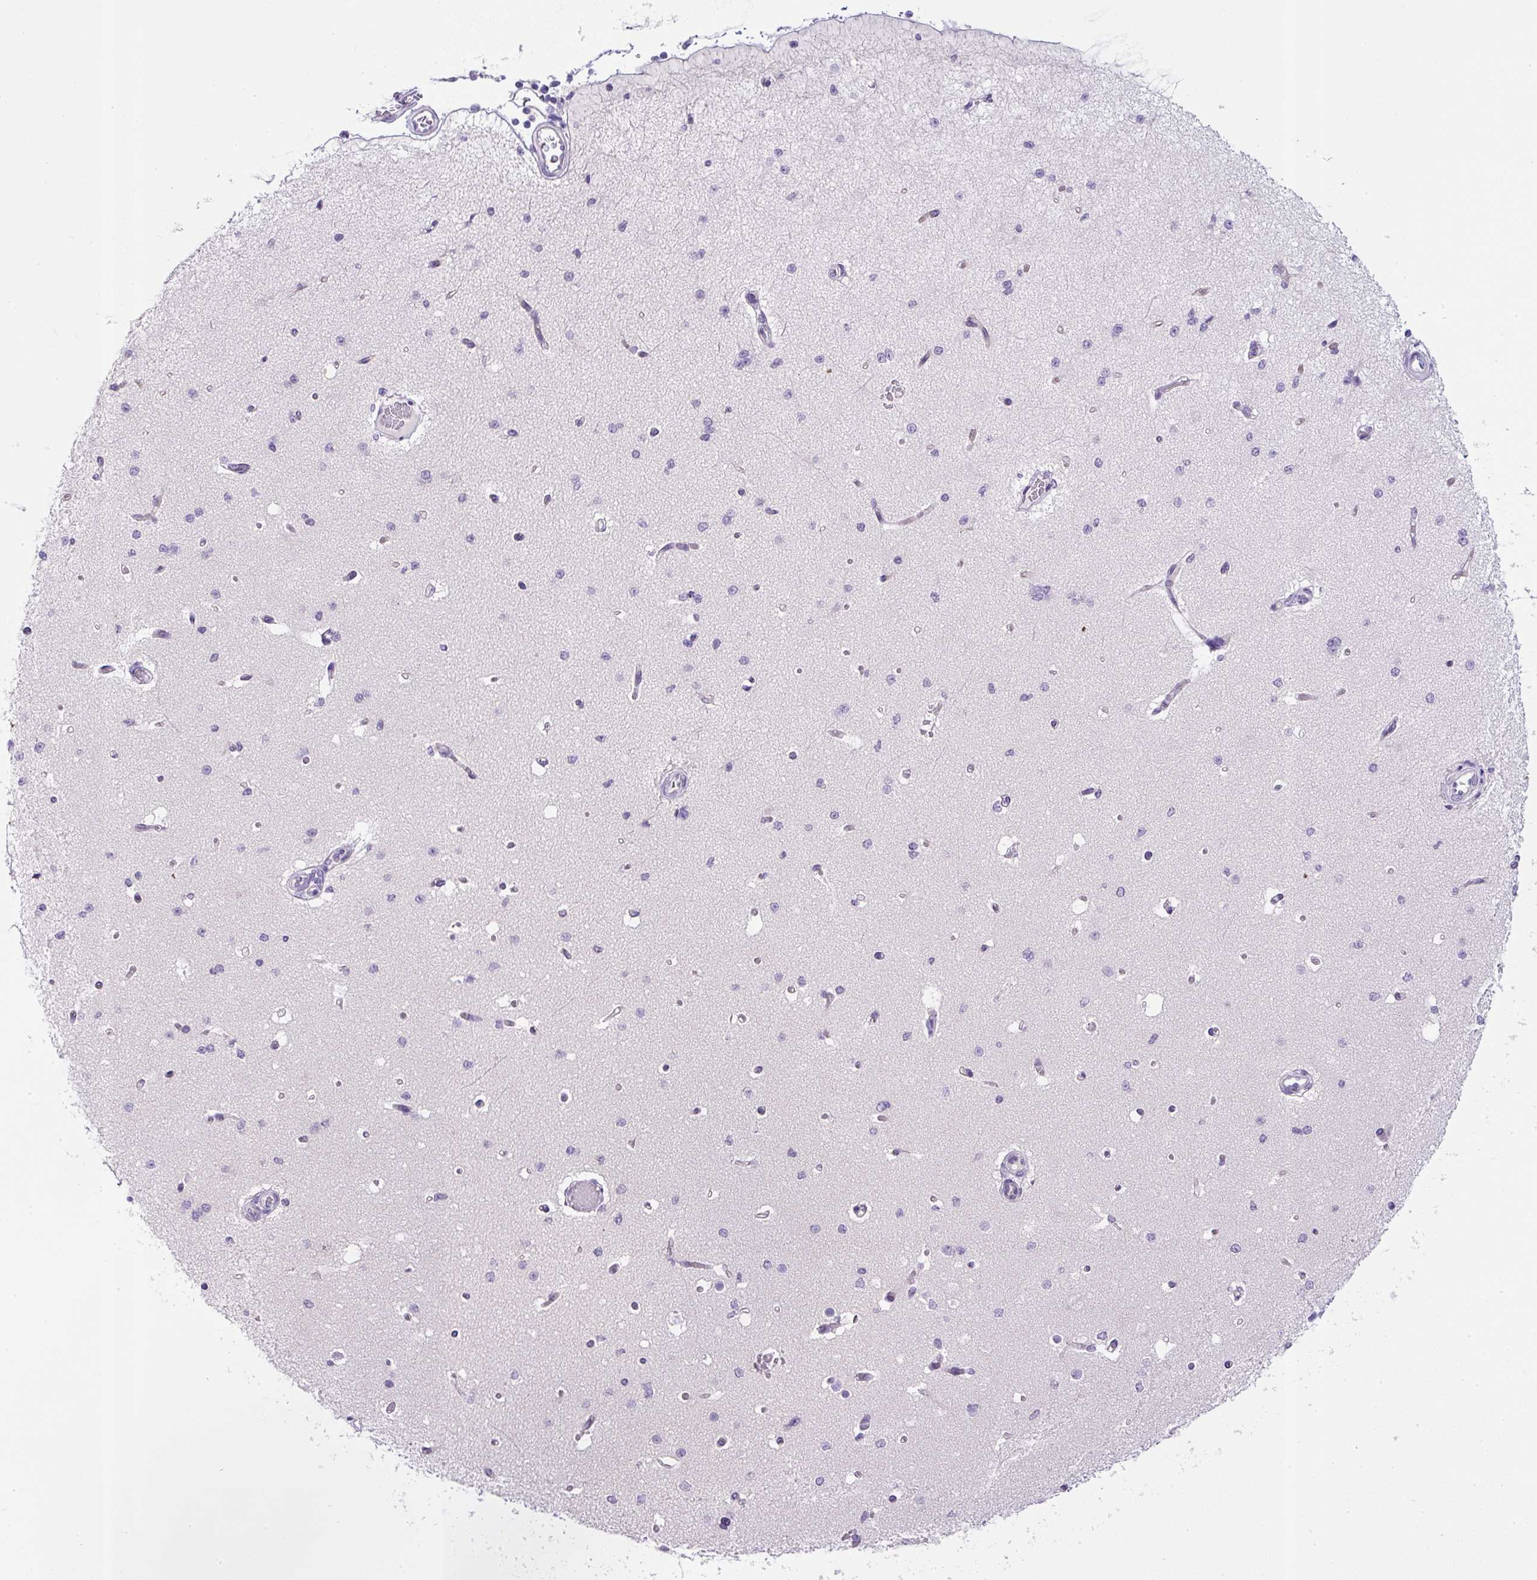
{"staining": {"intensity": "negative", "quantity": "none", "location": "none"}, "tissue": "cerebral cortex", "cell_type": "Endothelial cells", "image_type": "normal", "snomed": [{"axis": "morphology", "description": "Normal tissue, NOS"}, {"axis": "morphology", "description": "Inflammation, NOS"}, {"axis": "topography", "description": "Cerebral cortex"}], "caption": "Immunohistochemistry (IHC) photomicrograph of unremarkable human cerebral cortex stained for a protein (brown), which shows no positivity in endothelial cells. (DAB (3,3'-diaminobenzidine) immunohistochemistry visualized using brightfield microscopy, high magnification).", "gene": "COL9A2", "patient": {"sex": "male", "age": 6}}